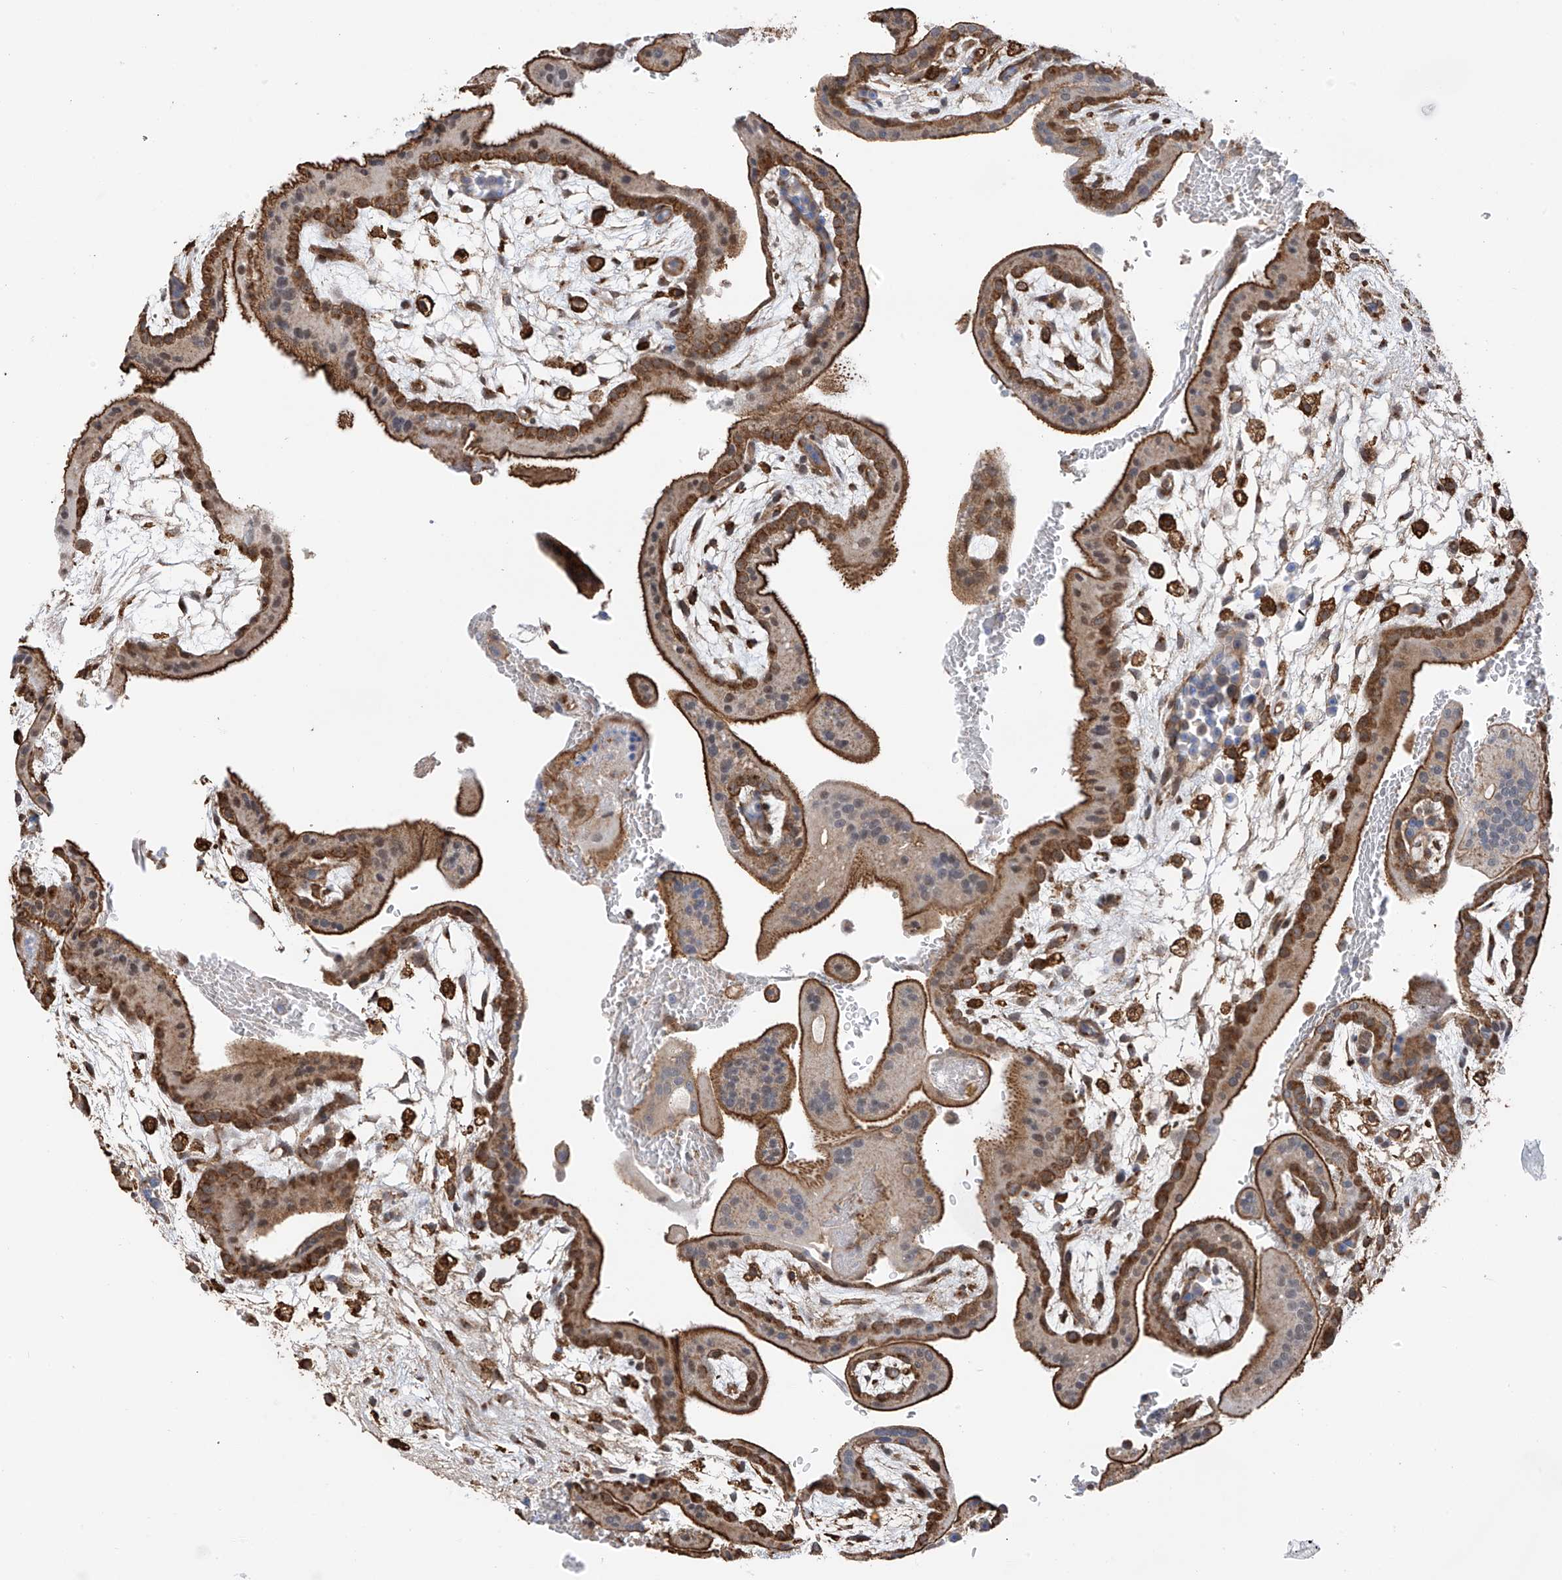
{"staining": {"intensity": "negative", "quantity": "none", "location": "none"}, "tissue": "placenta", "cell_type": "Decidual cells", "image_type": "normal", "snomed": [{"axis": "morphology", "description": "Normal tissue, NOS"}, {"axis": "topography", "description": "Placenta"}], "caption": "IHC micrograph of benign placenta: human placenta stained with DAB demonstrates no significant protein staining in decidual cells. (Stains: DAB IHC with hematoxylin counter stain, Microscopy: brightfield microscopy at high magnification).", "gene": "ZNF189", "patient": {"sex": "female", "age": 35}}